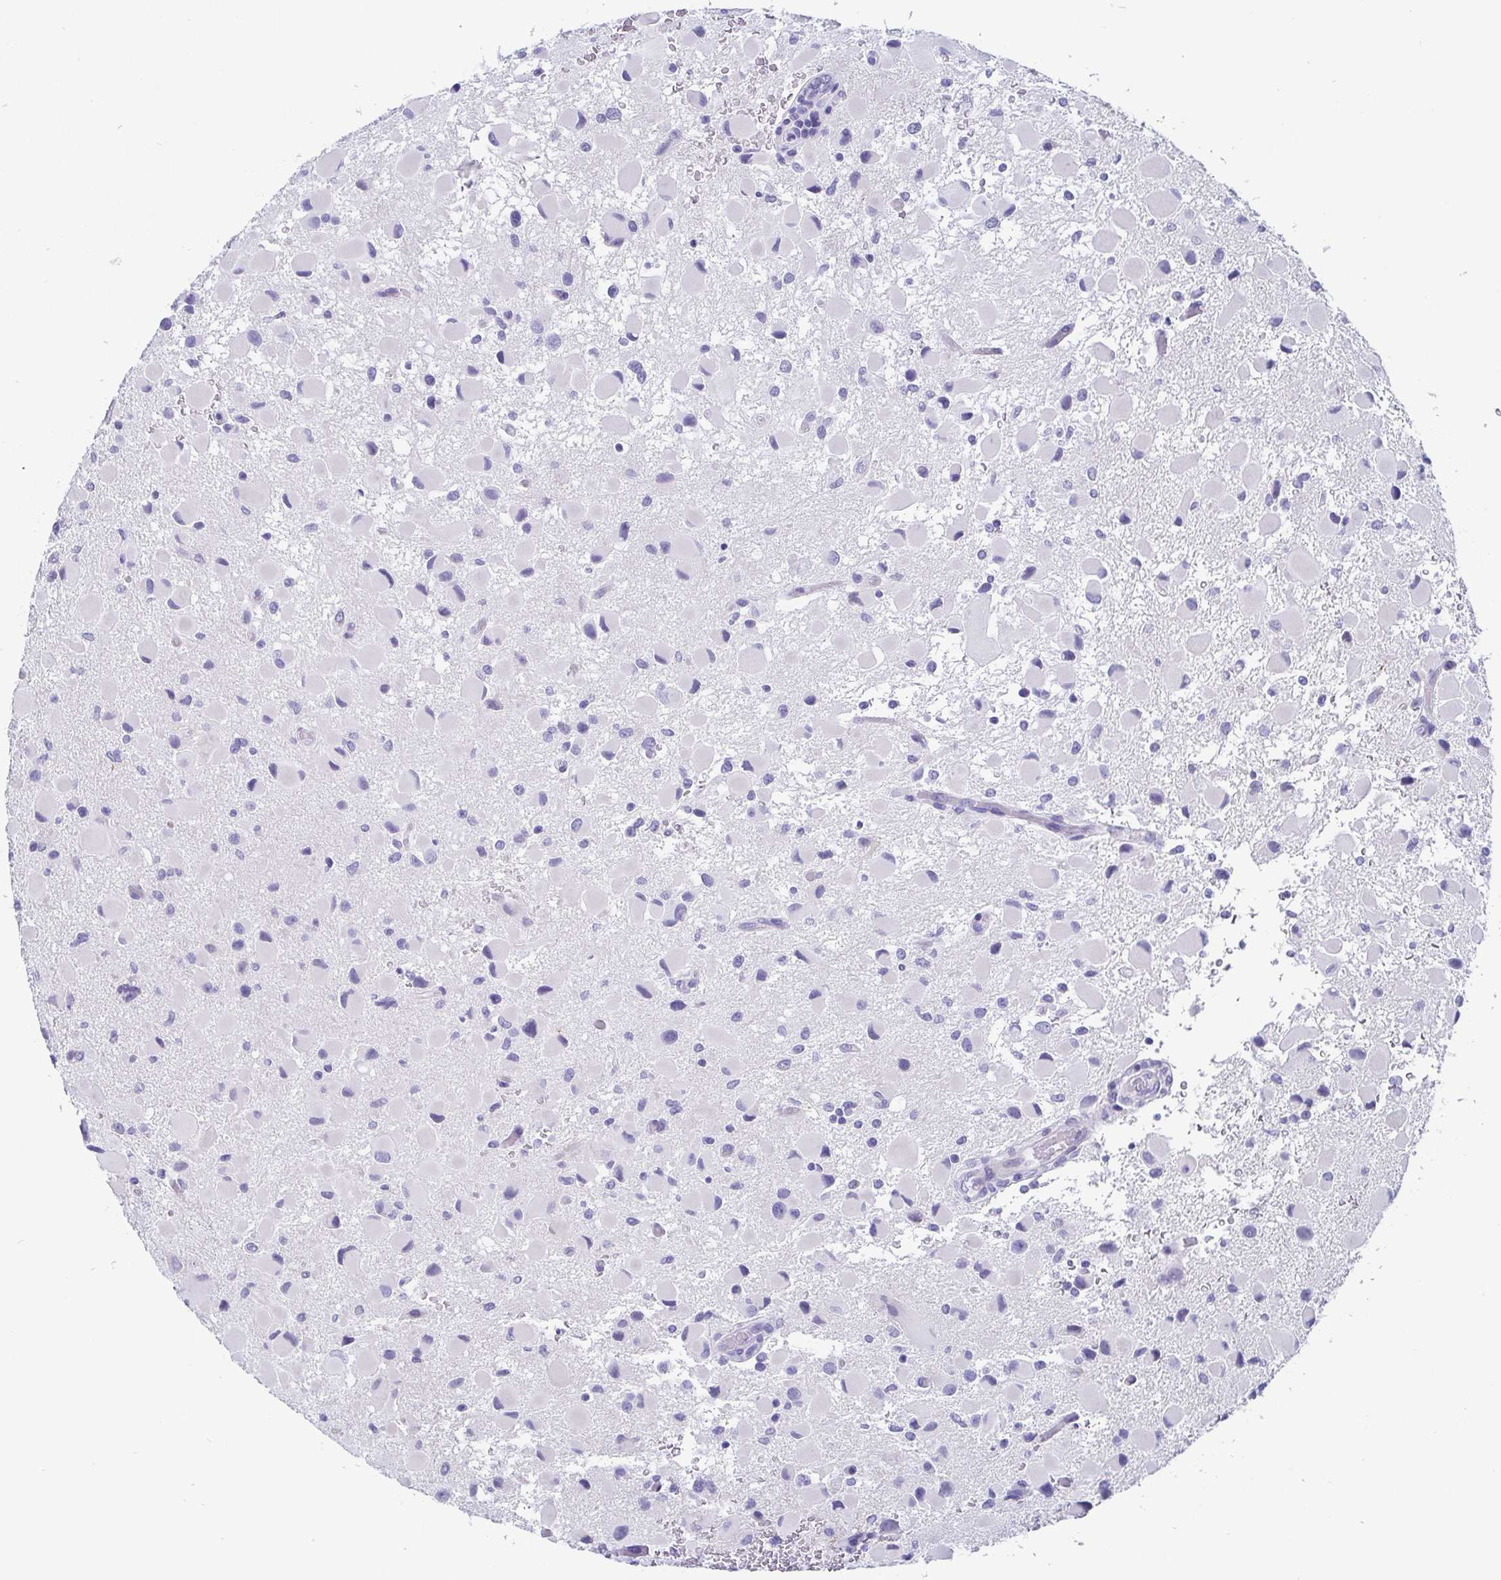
{"staining": {"intensity": "negative", "quantity": "none", "location": "none"}, "tissue": "glioma", "cell_type": "Tumor cells", "image_type": "cancer", "snomed": [{"axis": "morphology", "description": "Glioma, malignant, Low grade"}, {"axis": "topography", "description": "Brain"}], "caption": "DAB (3,3'-diaminobenzidine) immunohistochemical staining of human malignant glioma (low-grade) shows no significant positivity in tumor cells.", "gene": "SCGN", "patient": {"sex": "female", "age": 32}}